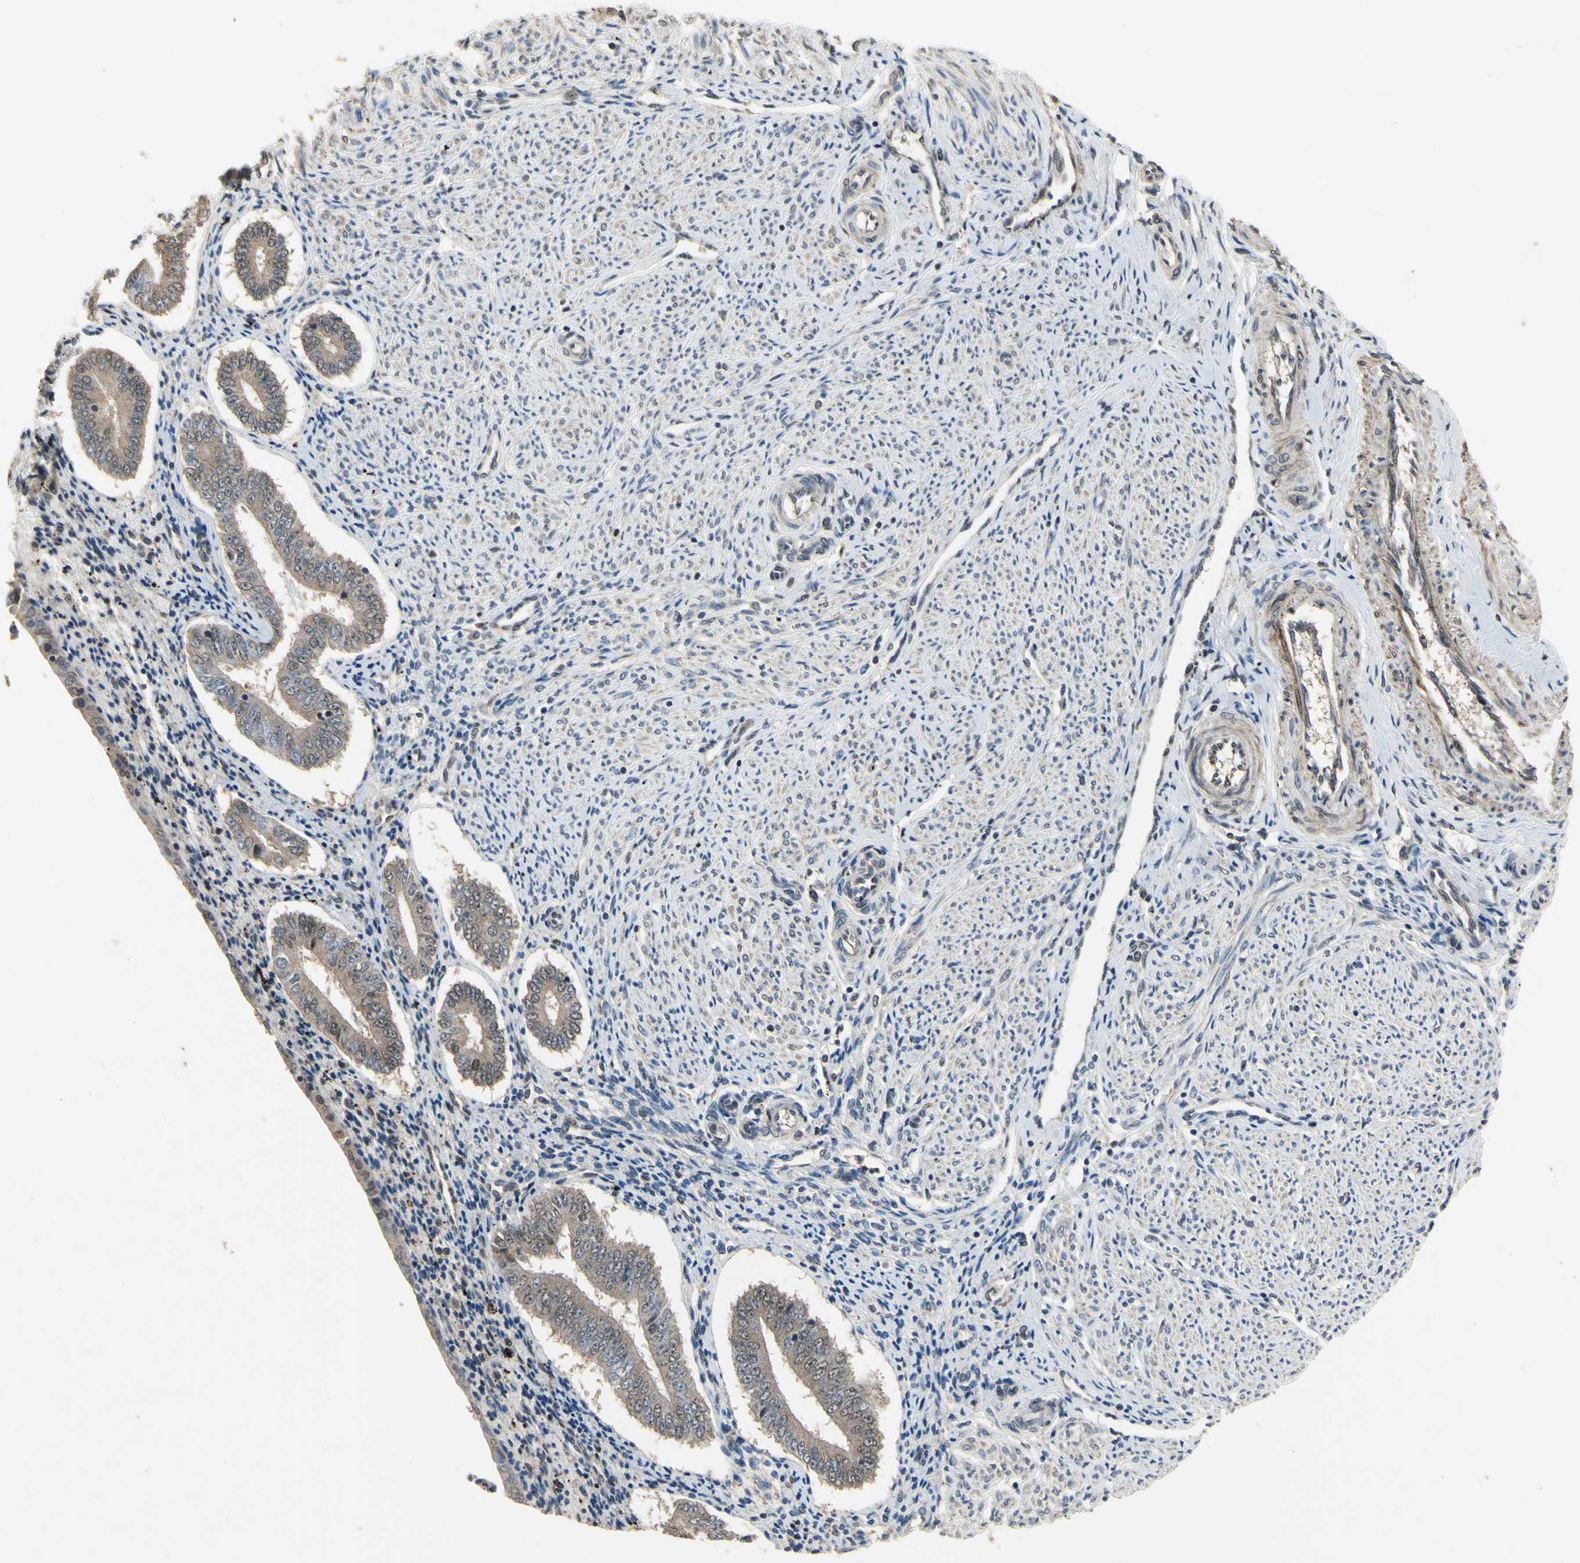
{"staining": {"intensity": "moderate", "quantity": "25%-75%", "location": "nuclear"}, "tissue": "endometrium", "cell_type": "Cells in endometrial stroma", "image_type": "normal", "snomed": [{"axis": "morphology", "description": "Normal tissue, NOS"}, {"axis": "topography", "description": "Endometrium"}], "caption": "A brown stain highlights moderate nuclear positivity of a protein in cells in endometrial stroma of benign endometrium. The protein is stained brown, and the nuclei are stained in blue (DAB IHC with brightfield microscopy, high magnification).", "gene": "ZNF174", "patient": {"sex": "female", "age": 42}}